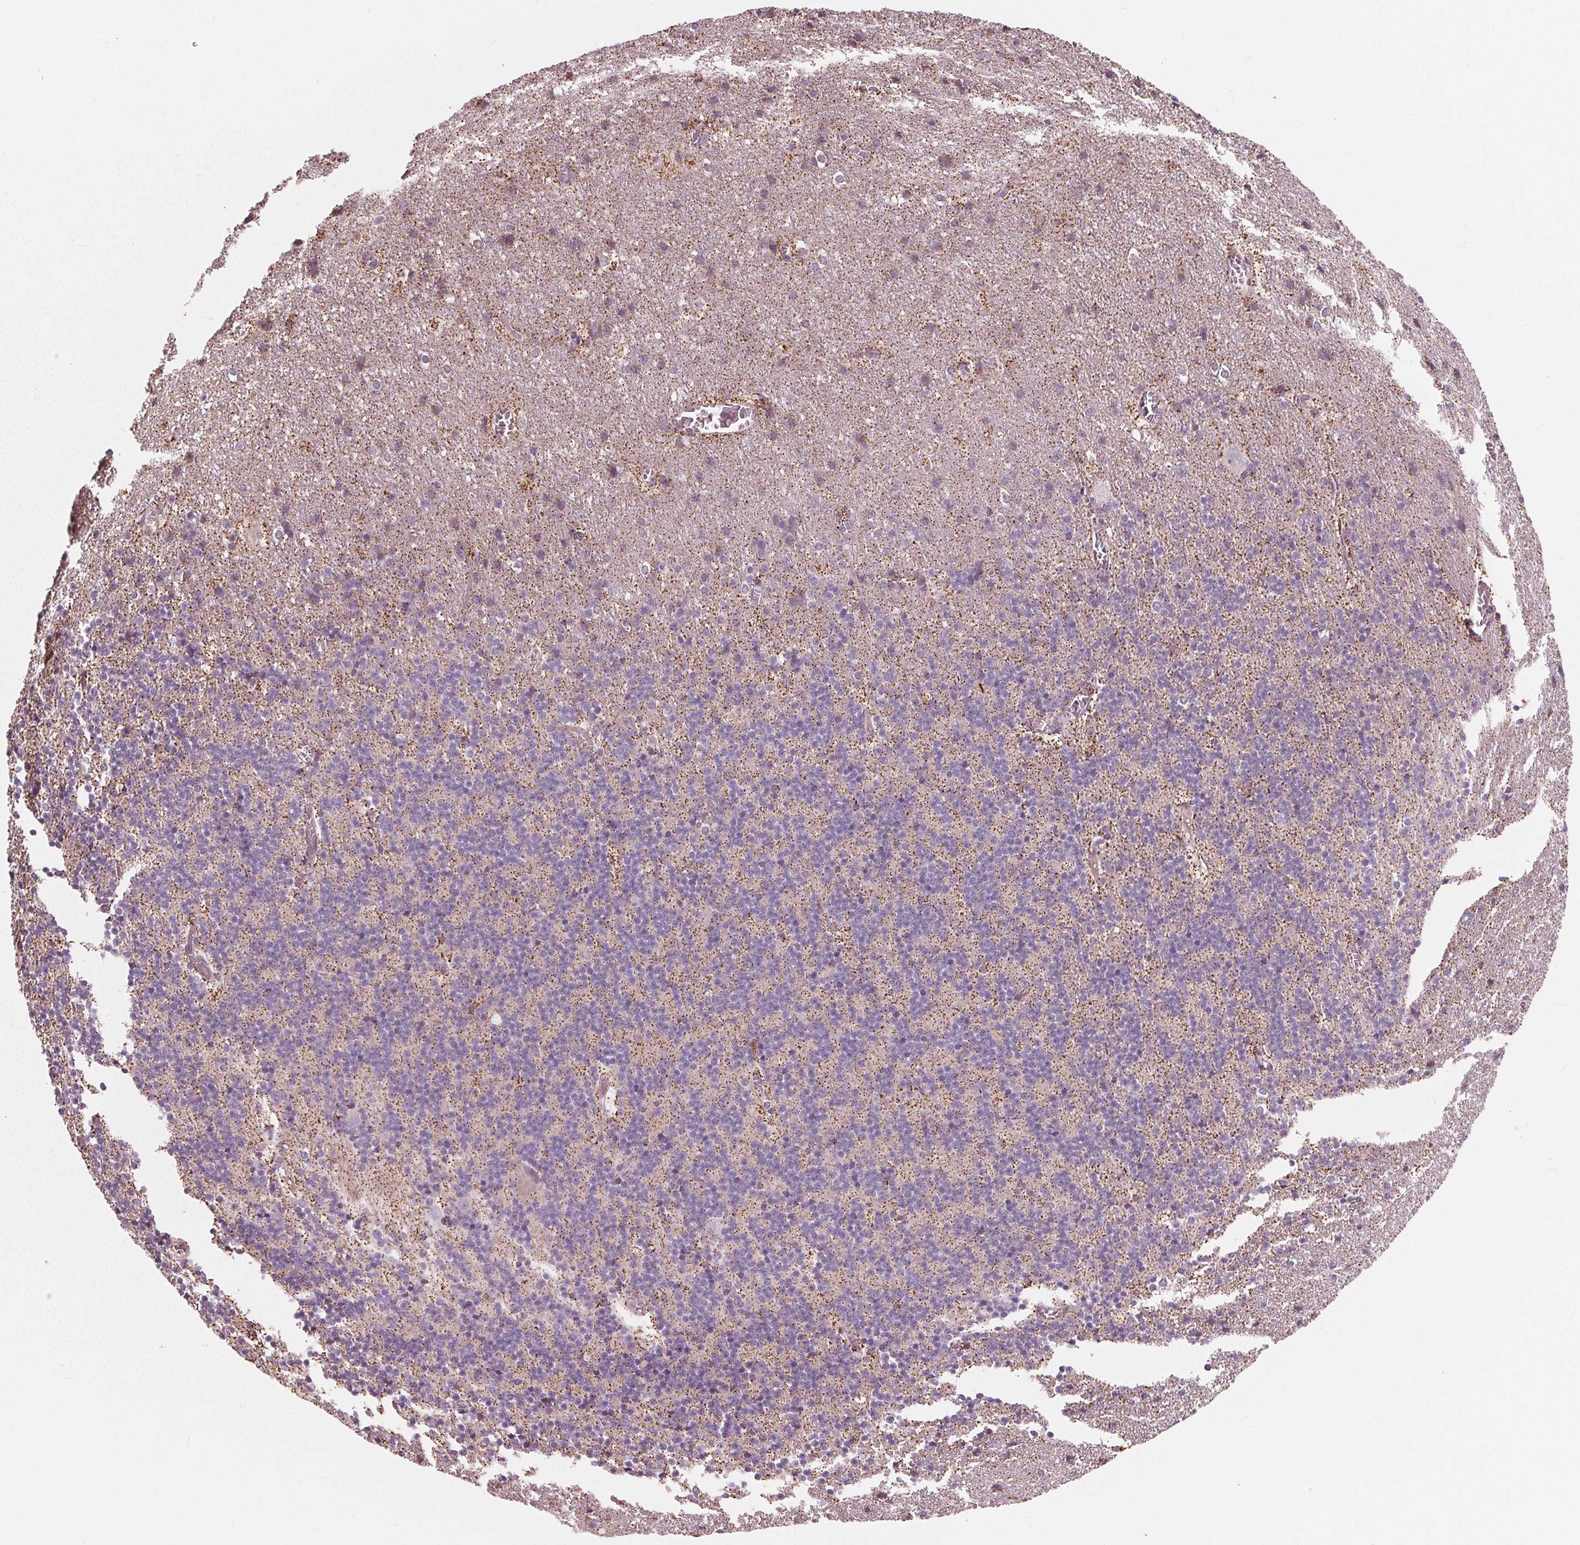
{"staining": {"intensity": "negative", "quantity": "none", "location": "none"}, "tissue": "cerebellum", "cell_type": "Cells in granular layer", "image_type": "normal", "snomed": [{"axis": "morphology", "description": "Normal tissue, NOS"}, {"axis": "topography", "description": "Cerebellum"}], "caption": "An immunohistochemistry micrograph of unremarkable cerebellum is shown. There is no staining in cells in granular layer of cerebellum. (Brightfield microscopy of DAB immunohistochemistry (IHC) at high magnification).", "gene": "DCAF4L2", "patient": {"sex": "male", "age": 70}}